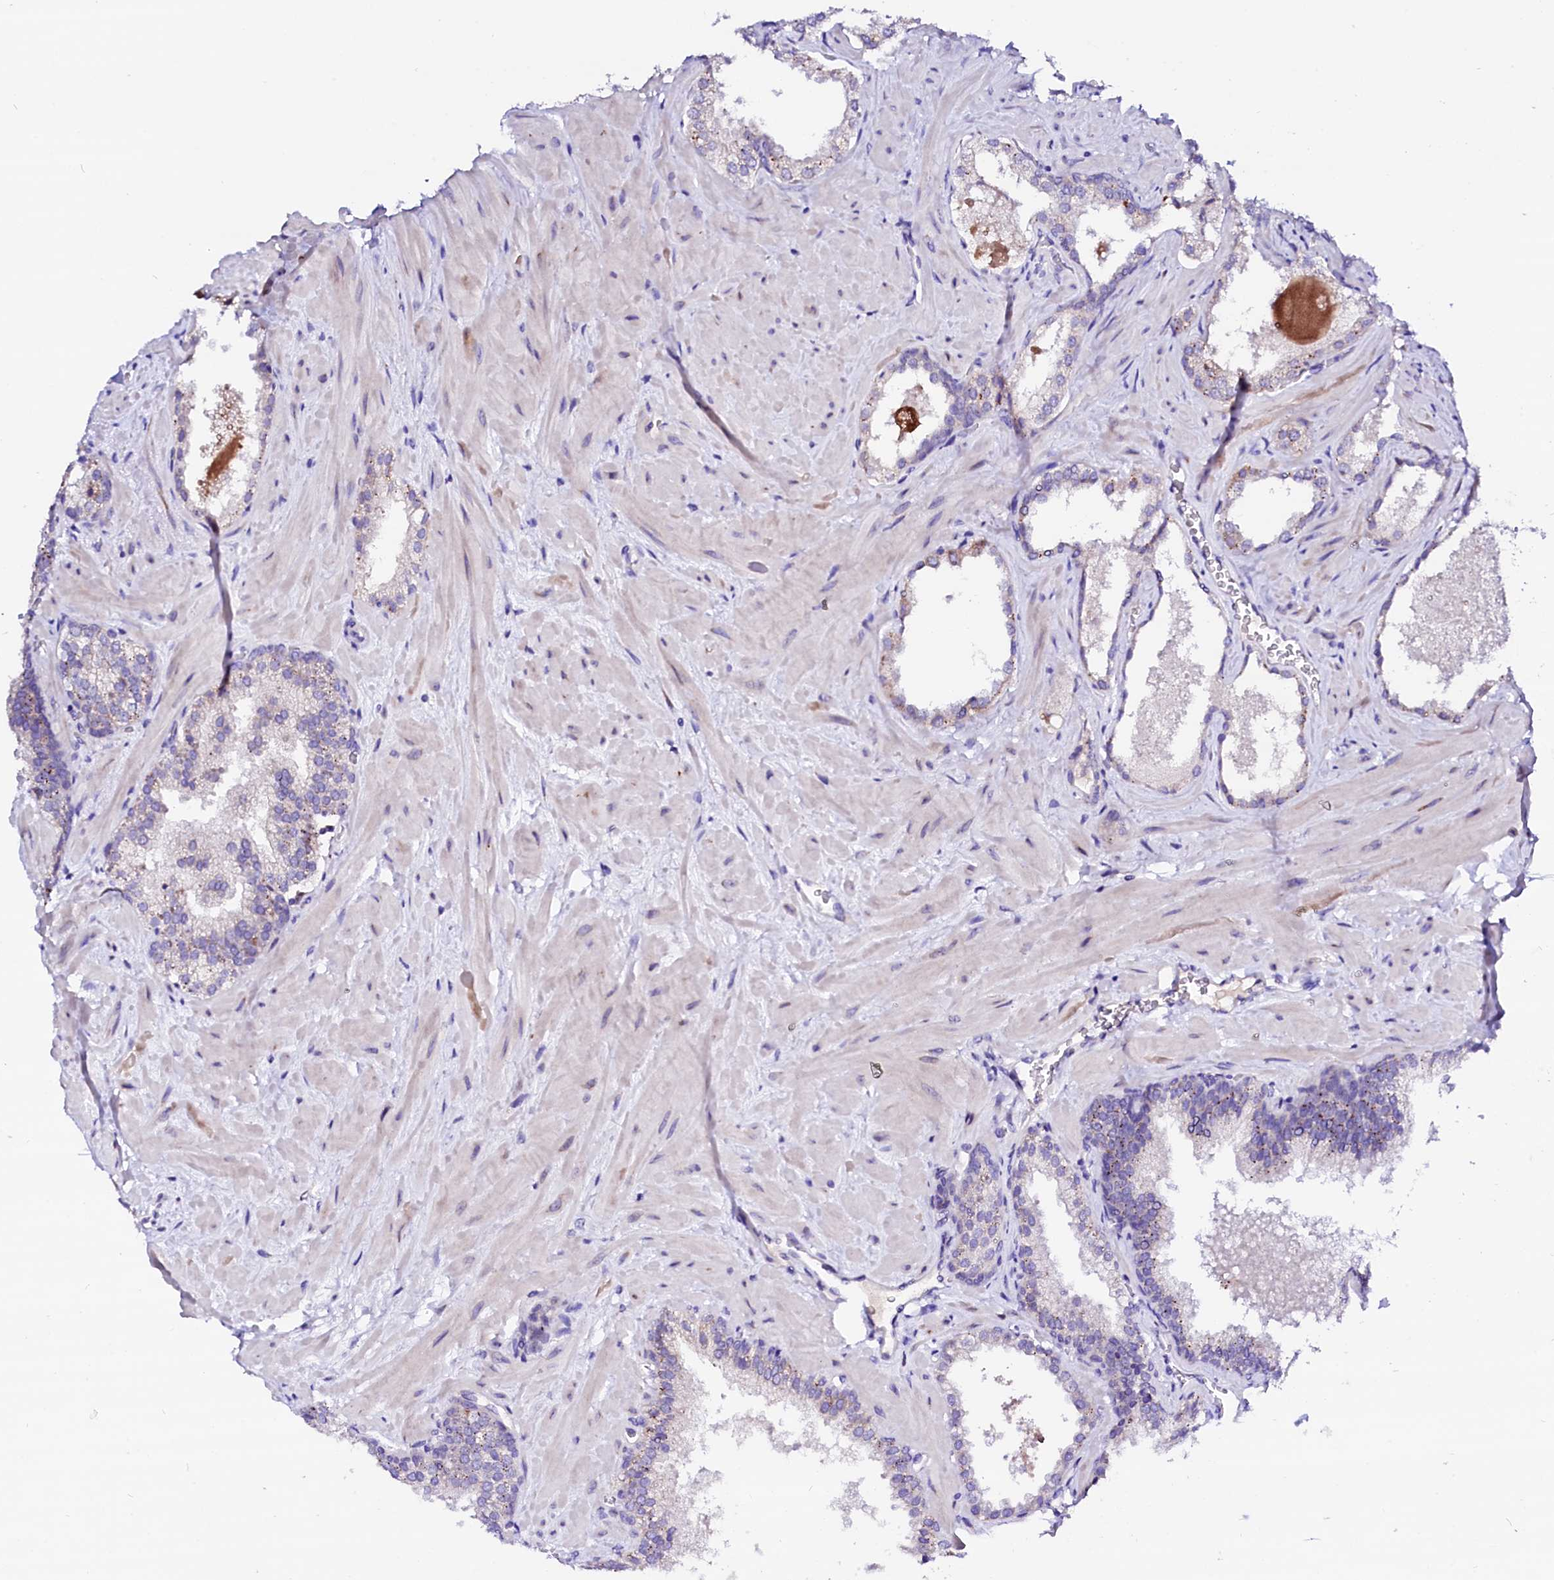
{"staining": {"intensity": "negative", "quantity": "none", "location": "none"}, "tissue": "prostate cancer", "cell_type": "Tumor cells", "image_type": "cancer", "snomed": [{"axis": "morphology", "description": "Adenocarcinoma, High grade"}, {"axis": "topography", "description": "Prostate"}], "caption": "This is a photomicrograph of immunohistochemistry (IHC) staining of prostate high-grade adenocarcinoma, which shows no positivity in tumor cells.", "gene": "BTBD16", "patient": {"sex": "male", "age": 64}}